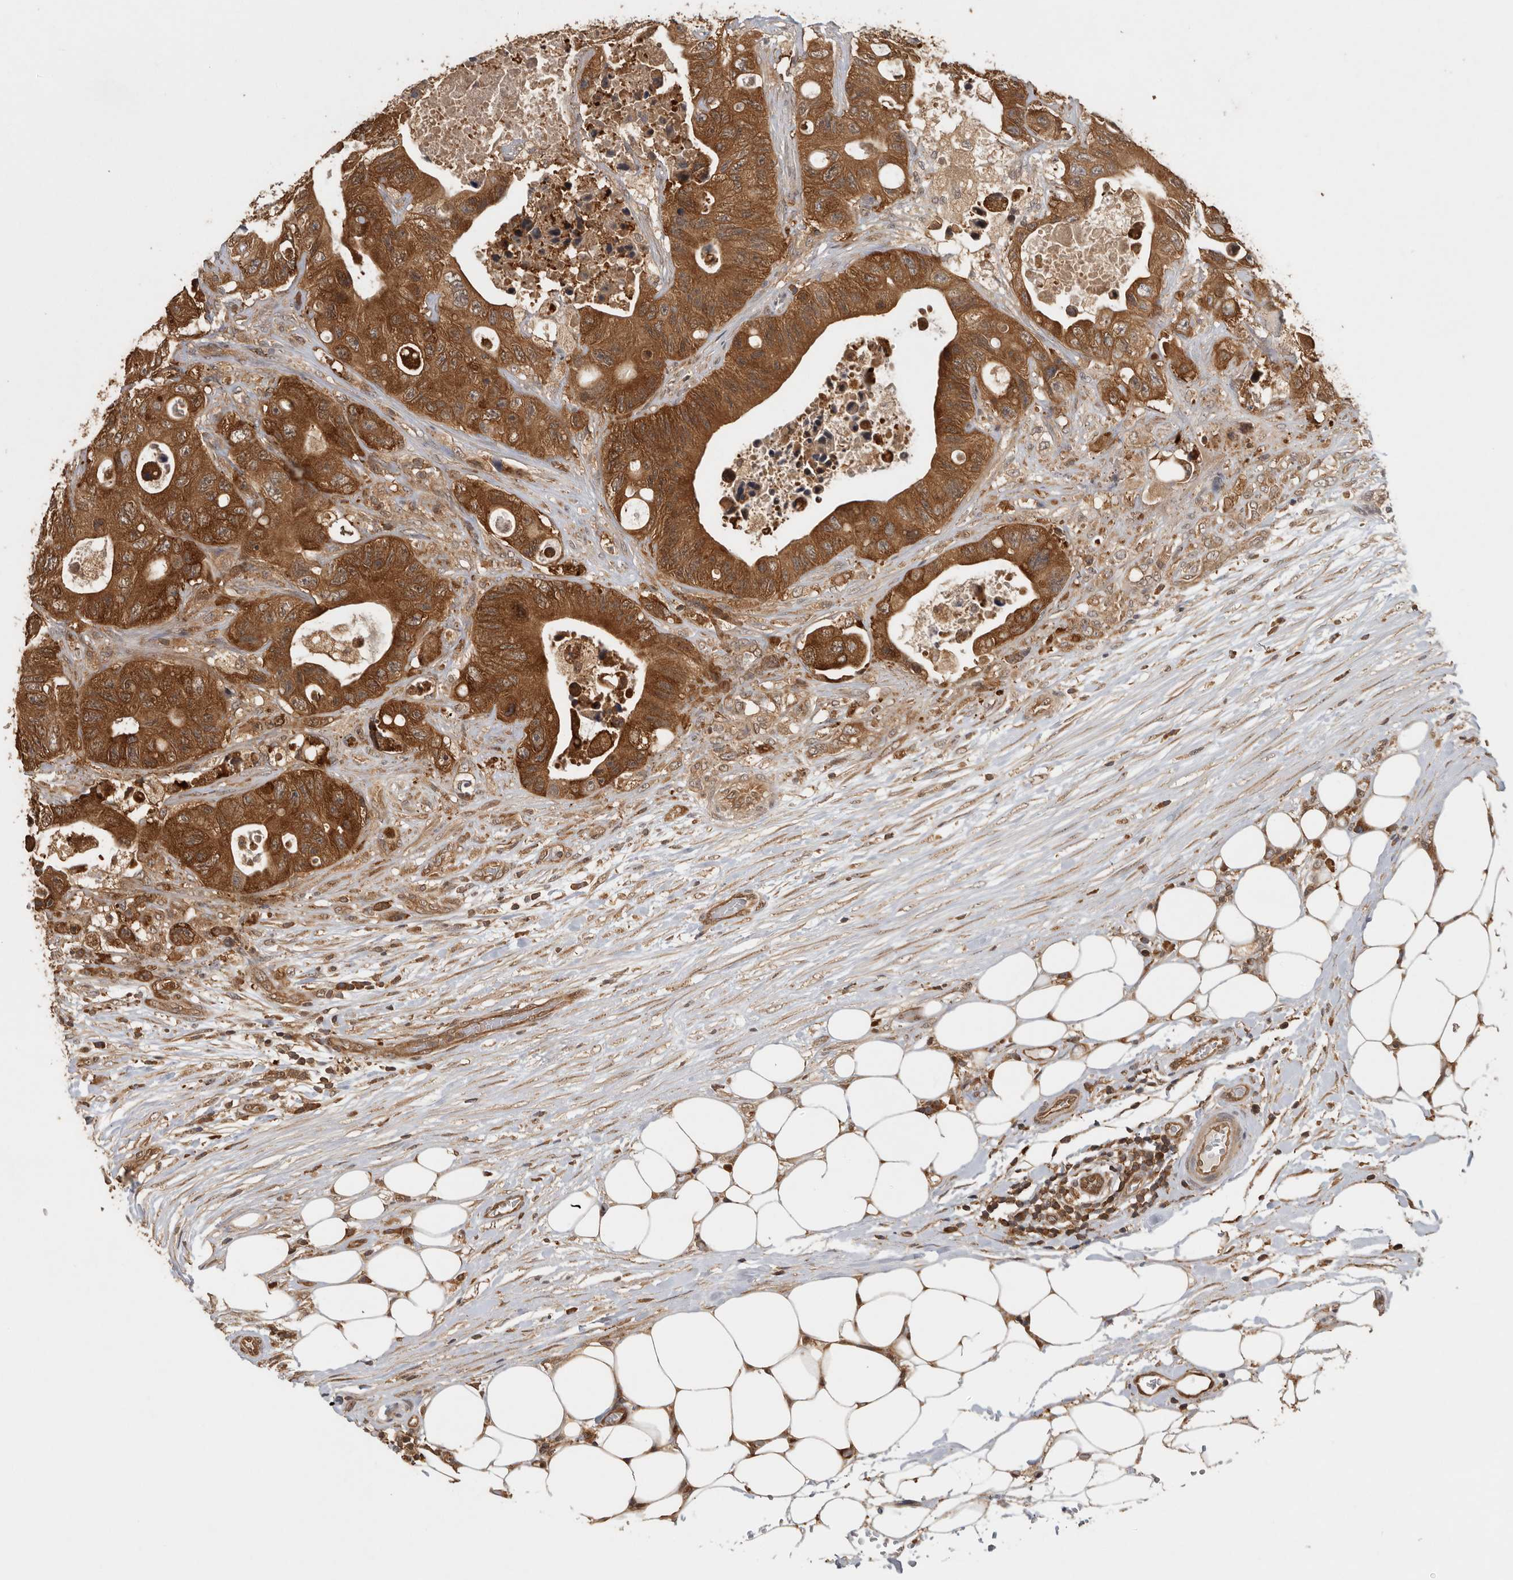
{"staining": {"intensity": "strong", "quantity": ">75%", "location": "cytoplasmic/membranous,nuclear"}, "tissue": "colorectal cancer", "cell_type": "Tumor cells", "image_type": "cancer", "snomed": [{"axis": "morphology", "description": "Adenocarcinoma, NOS"}, {"axis": "topography", "description": "Colon"}], "caption": "Approximately >75% of tumor cells in colorectal adenocarcinoma reveal strong cytoplasmic/membranous and nuclear protein positivity as visualized by brown immunohistochemical staining.", "gene": "CCT8", "patient": {"sex": "female", "age": 46}}